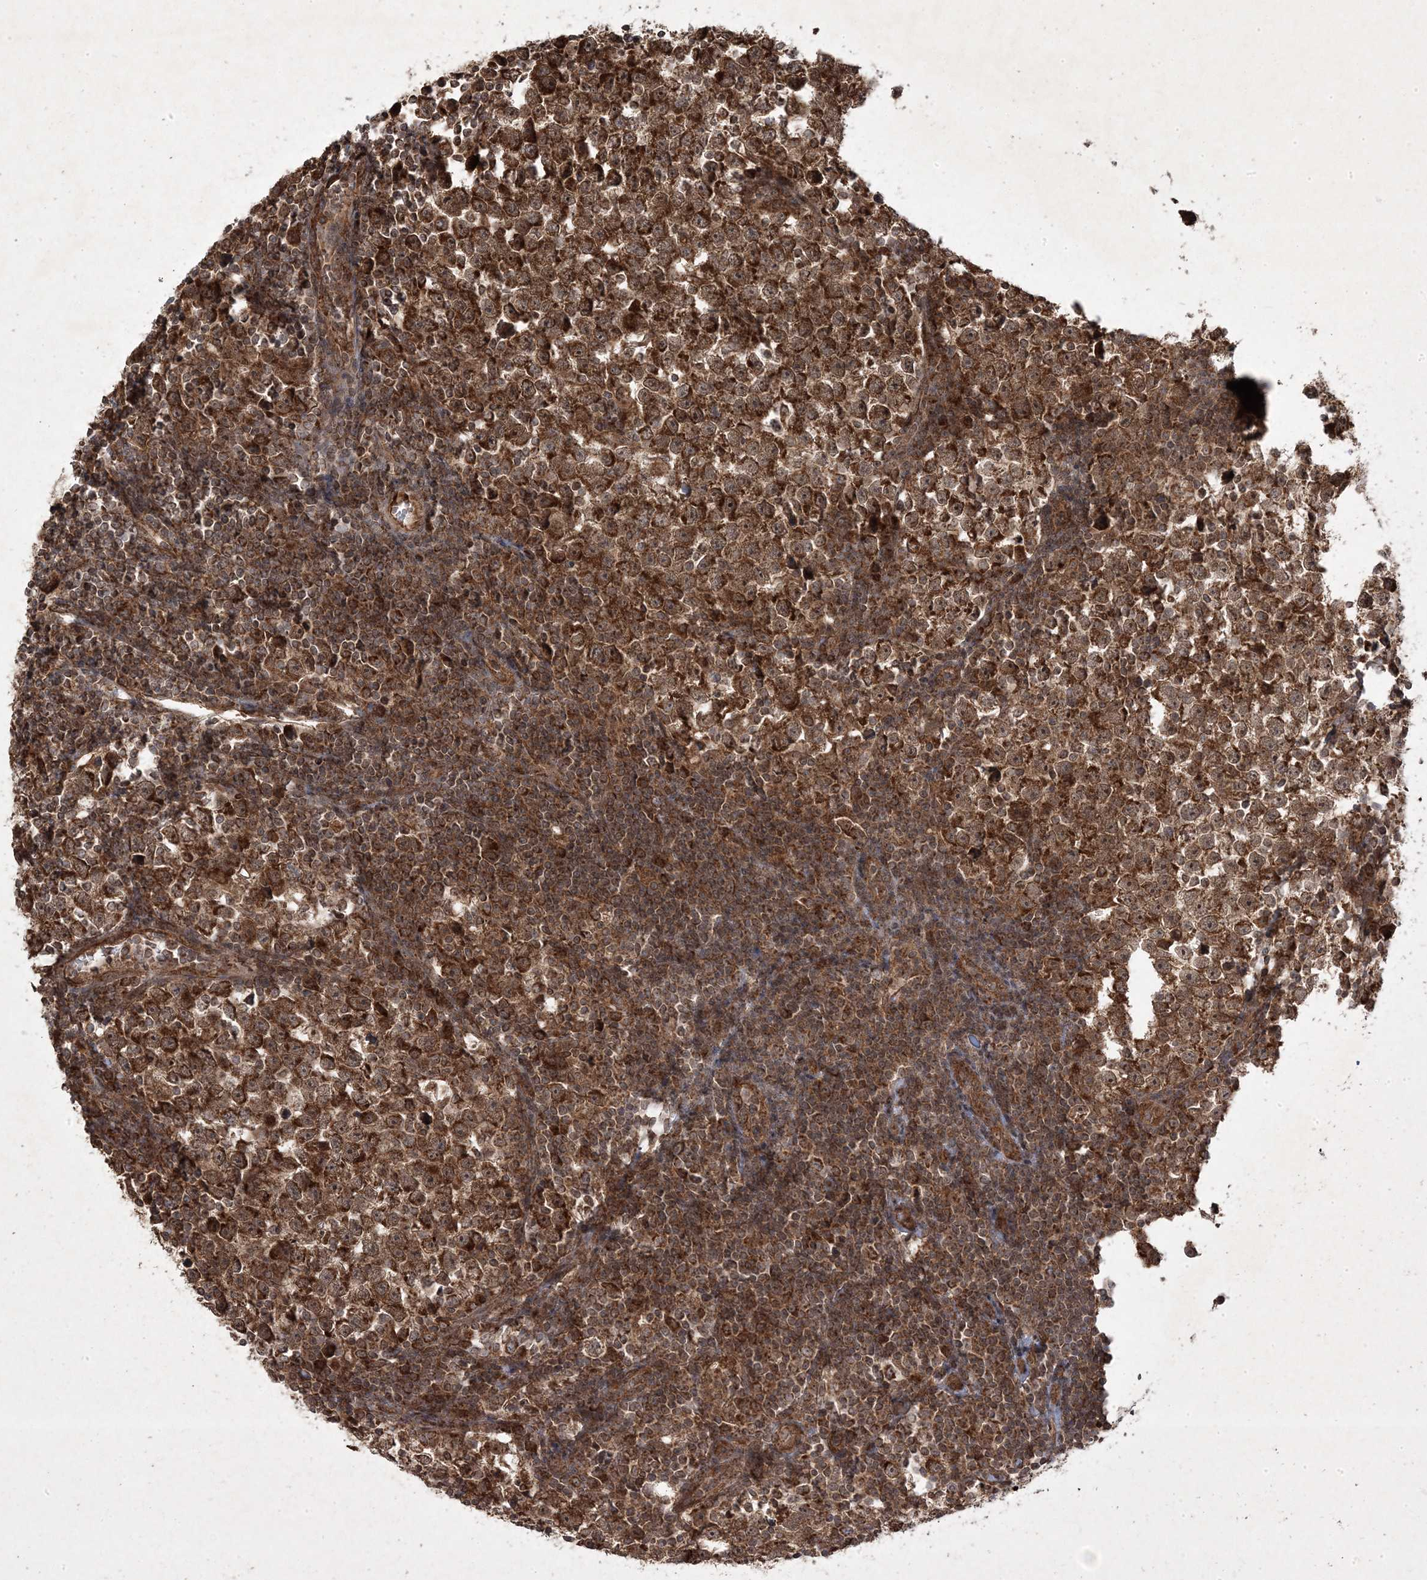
{"staining": {"intensity": "strong", "quantity": ">75%", "location": "cytoplasmic/membranous,nuclear"}, "tissue": "testis cancer", "cell_type": "Tumor cells", "image_type": "cancer", "snomed": [{"axis": "morphology", "description": "Normal tissue, NOS"}, {"axis": "morphology", "description": "Seminoma, NOS"}, {"axis": "topography", "description": "Testis"}], "caption": "High-magnification brightfield microscopy of seminoma (testis) stained with DAB (brown) and counterstained with hematoxylin (blue). tumor cells exhibit strong cytoplasmic/membranous and nuclear staining is identified in approximately>75% of cells.", "gene": "PLEKHM2", "patient": {"sex": "male", "age": 43}}